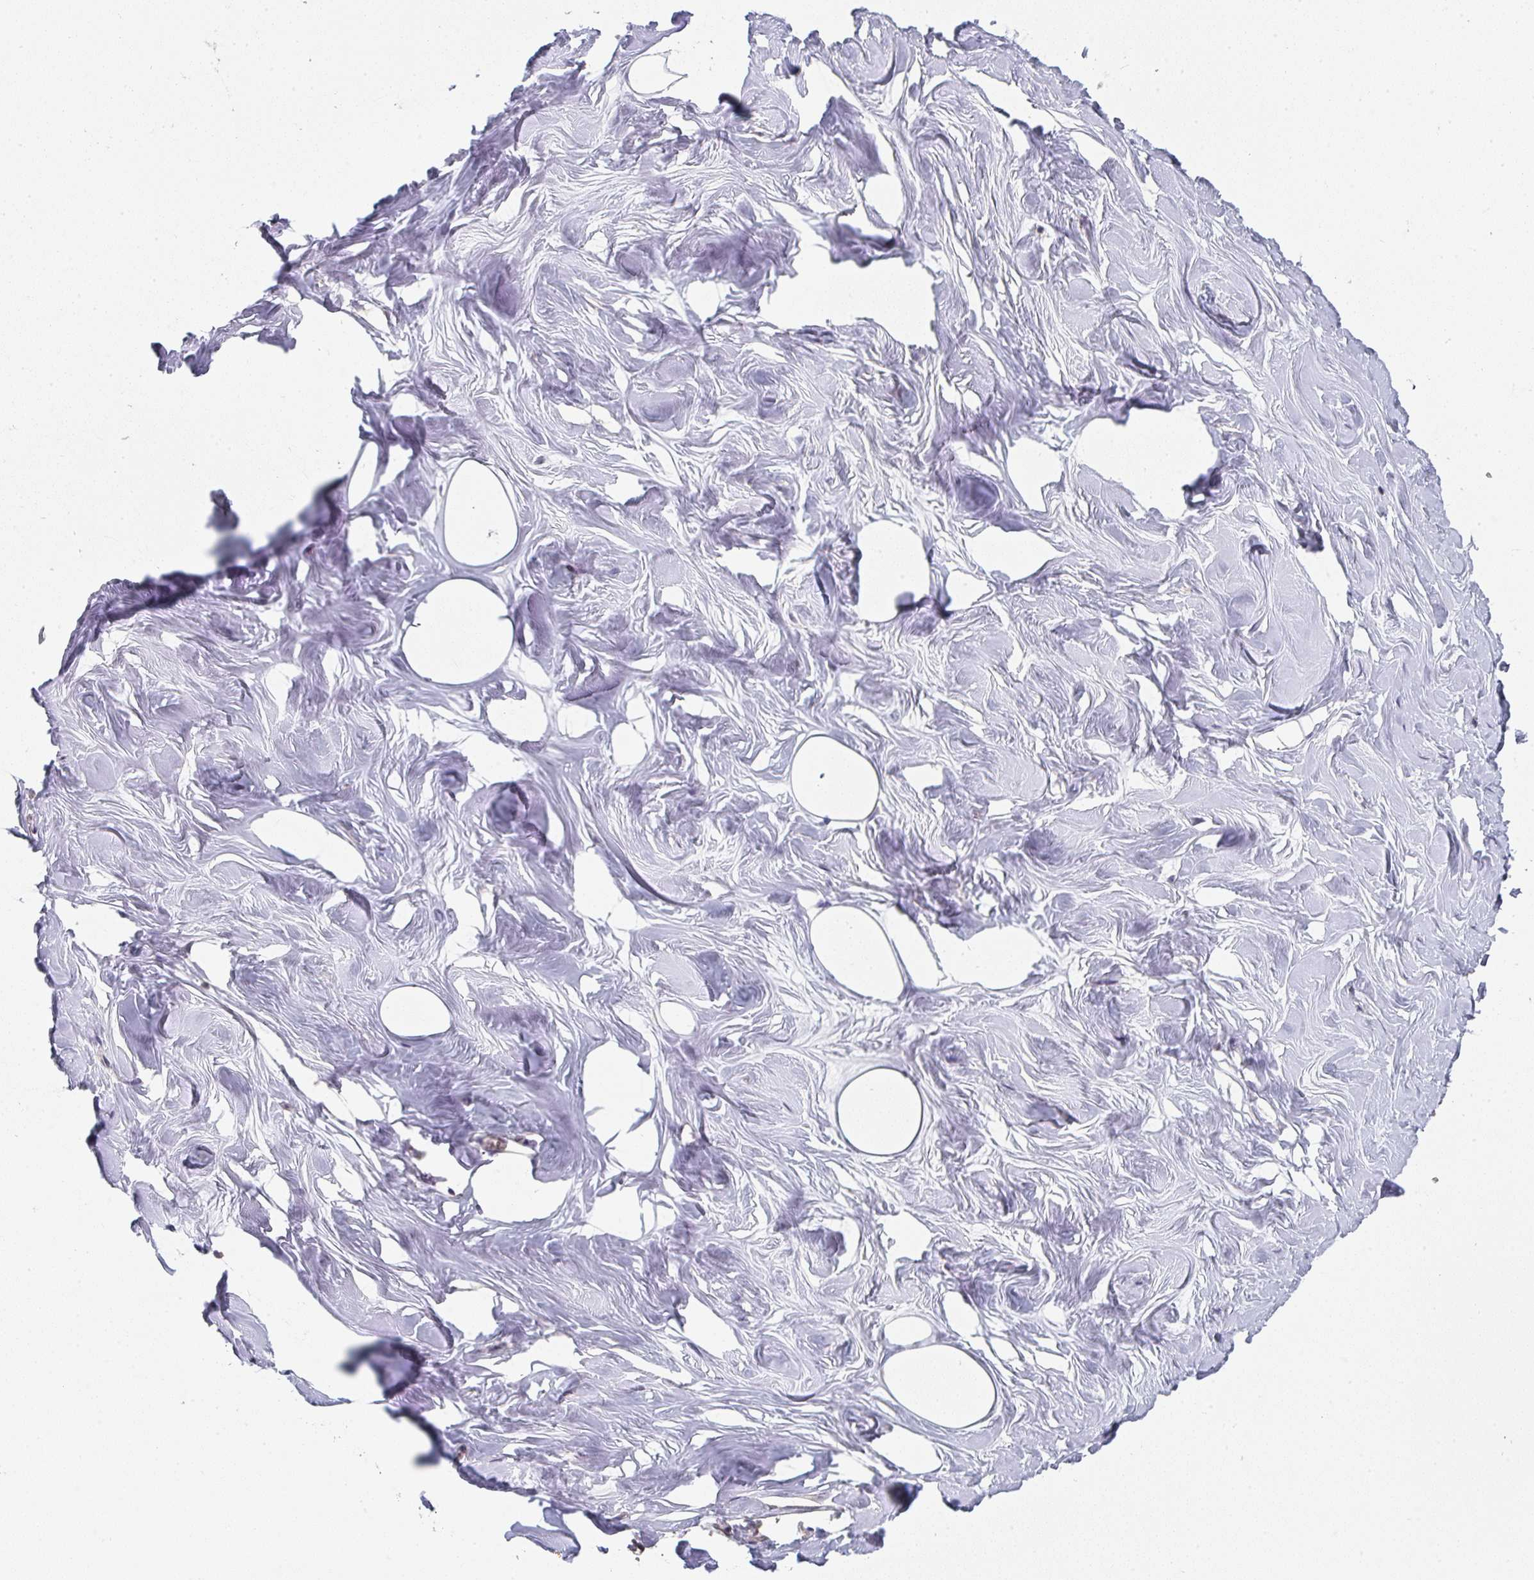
{"staining": {"intensity": "negative", "quantity": "none", "location": "none"}, "tissue": "breast", "cell_type": "Adipocytes", "image_type": "normal", "snomed": [{"axis": "morphology", "description": "Normal tissue, NOS"}, {"axis": "topography", "description": "Breast"}], "caption": "Immunohistochemistry (IHC) of unremarkable human breast displays no expression in adipocytes. (Brightfield microscopy of DAB immunohistochemistry (IHC) at high magnification).", "gene": "RANGRF", "patient": {"sex": "female", "age": 27}}